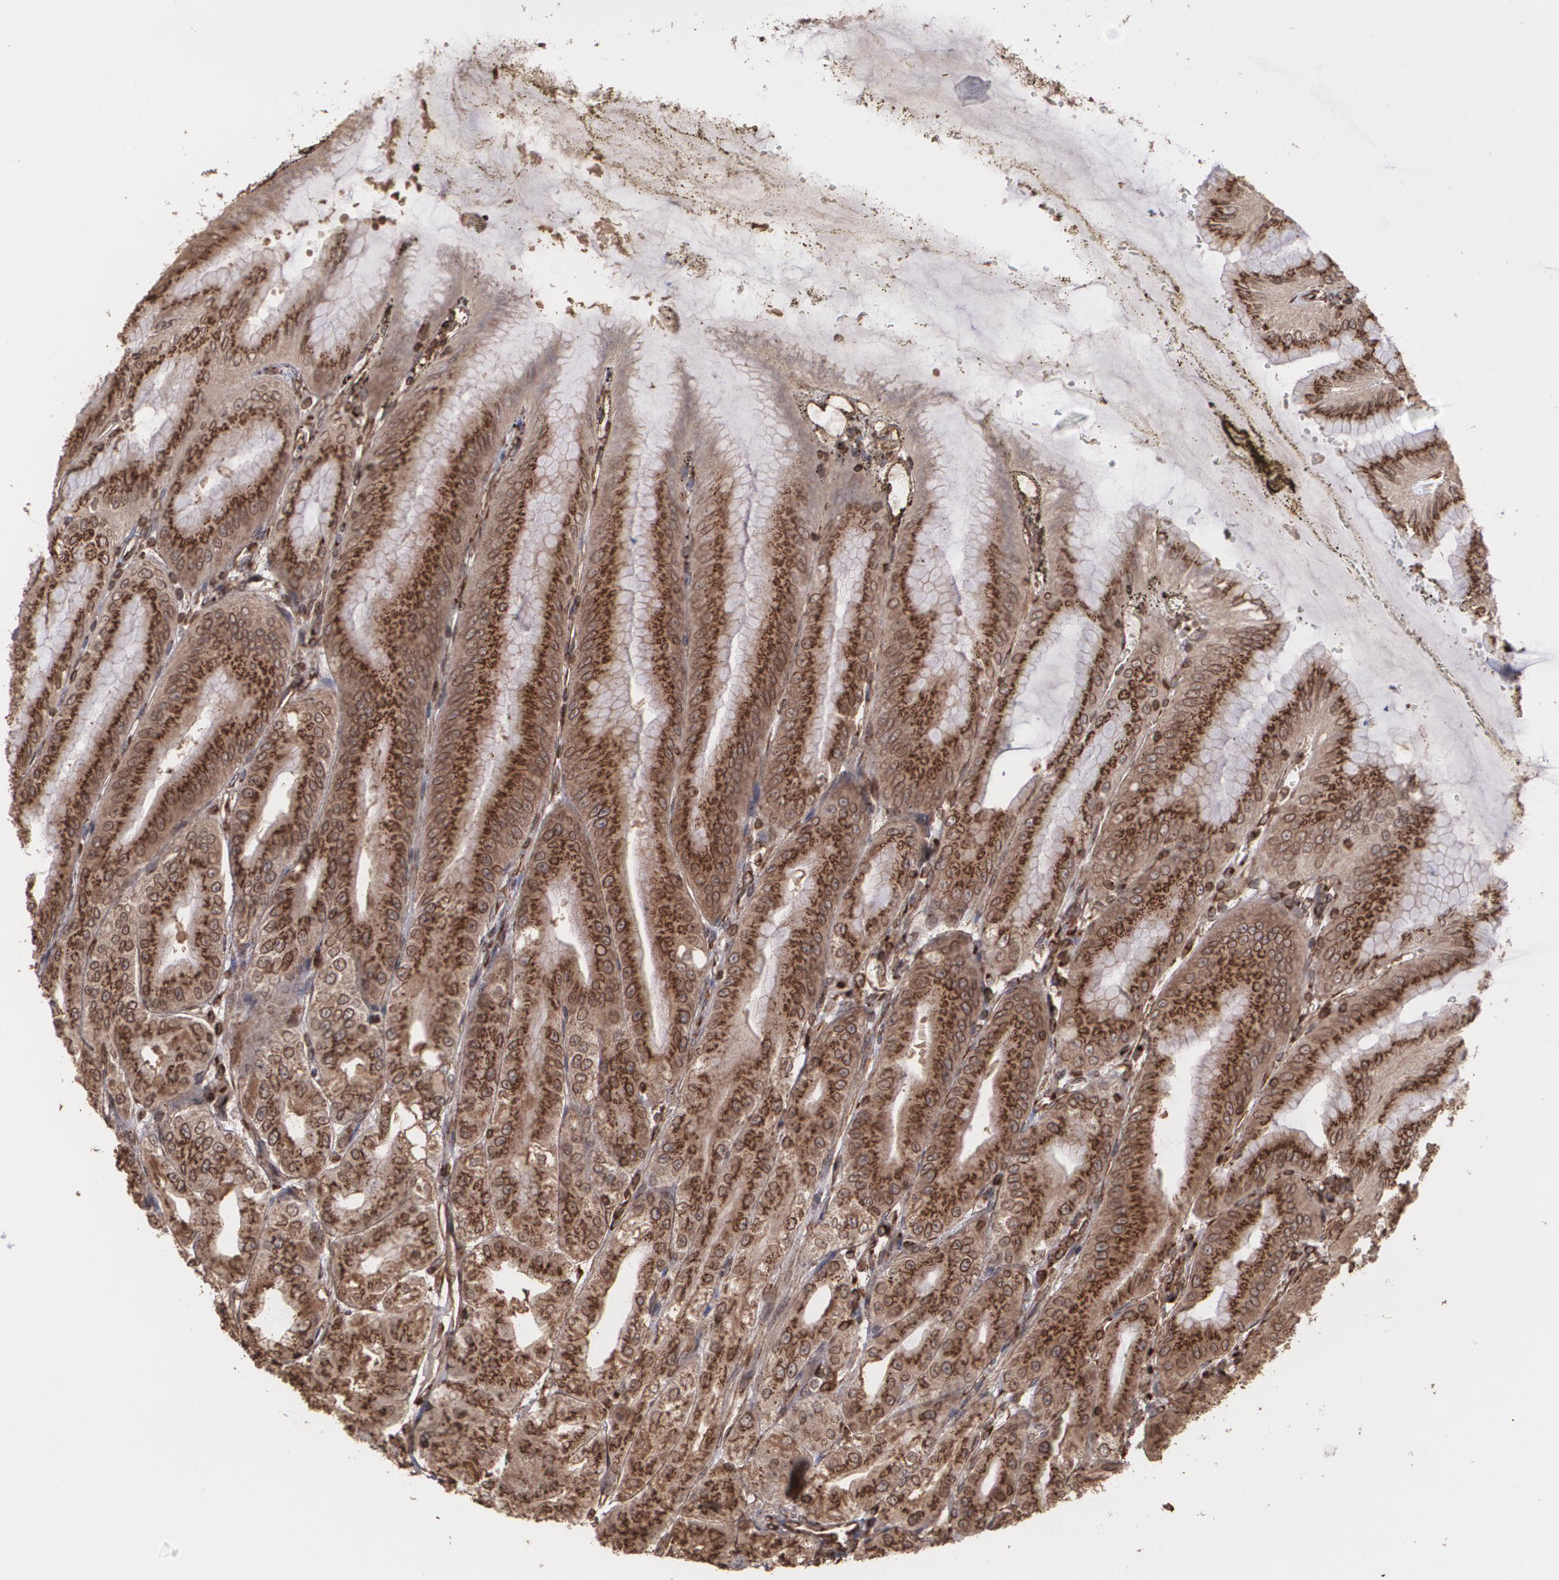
{"staining": {"intensity": "strong", "quantity": ">75%", "location": "cytoplasmic/membranous"}, "tissue": "stomach", "cell_type": "Glandular cells", "image_type": "normal", "snomed": [{"axis": "morphology", "description": "Normal tissue, NOS"}, {"axis": "topography", "description": "Stomach, lower"}], "caption": "Human stomach stained with a brown dye reveals strong cytoplasmic/membranous positive expression in approximately >75% of glandular cells.", "gene": "TRIP11", "patient": {"sex": "male", "age": 71}}